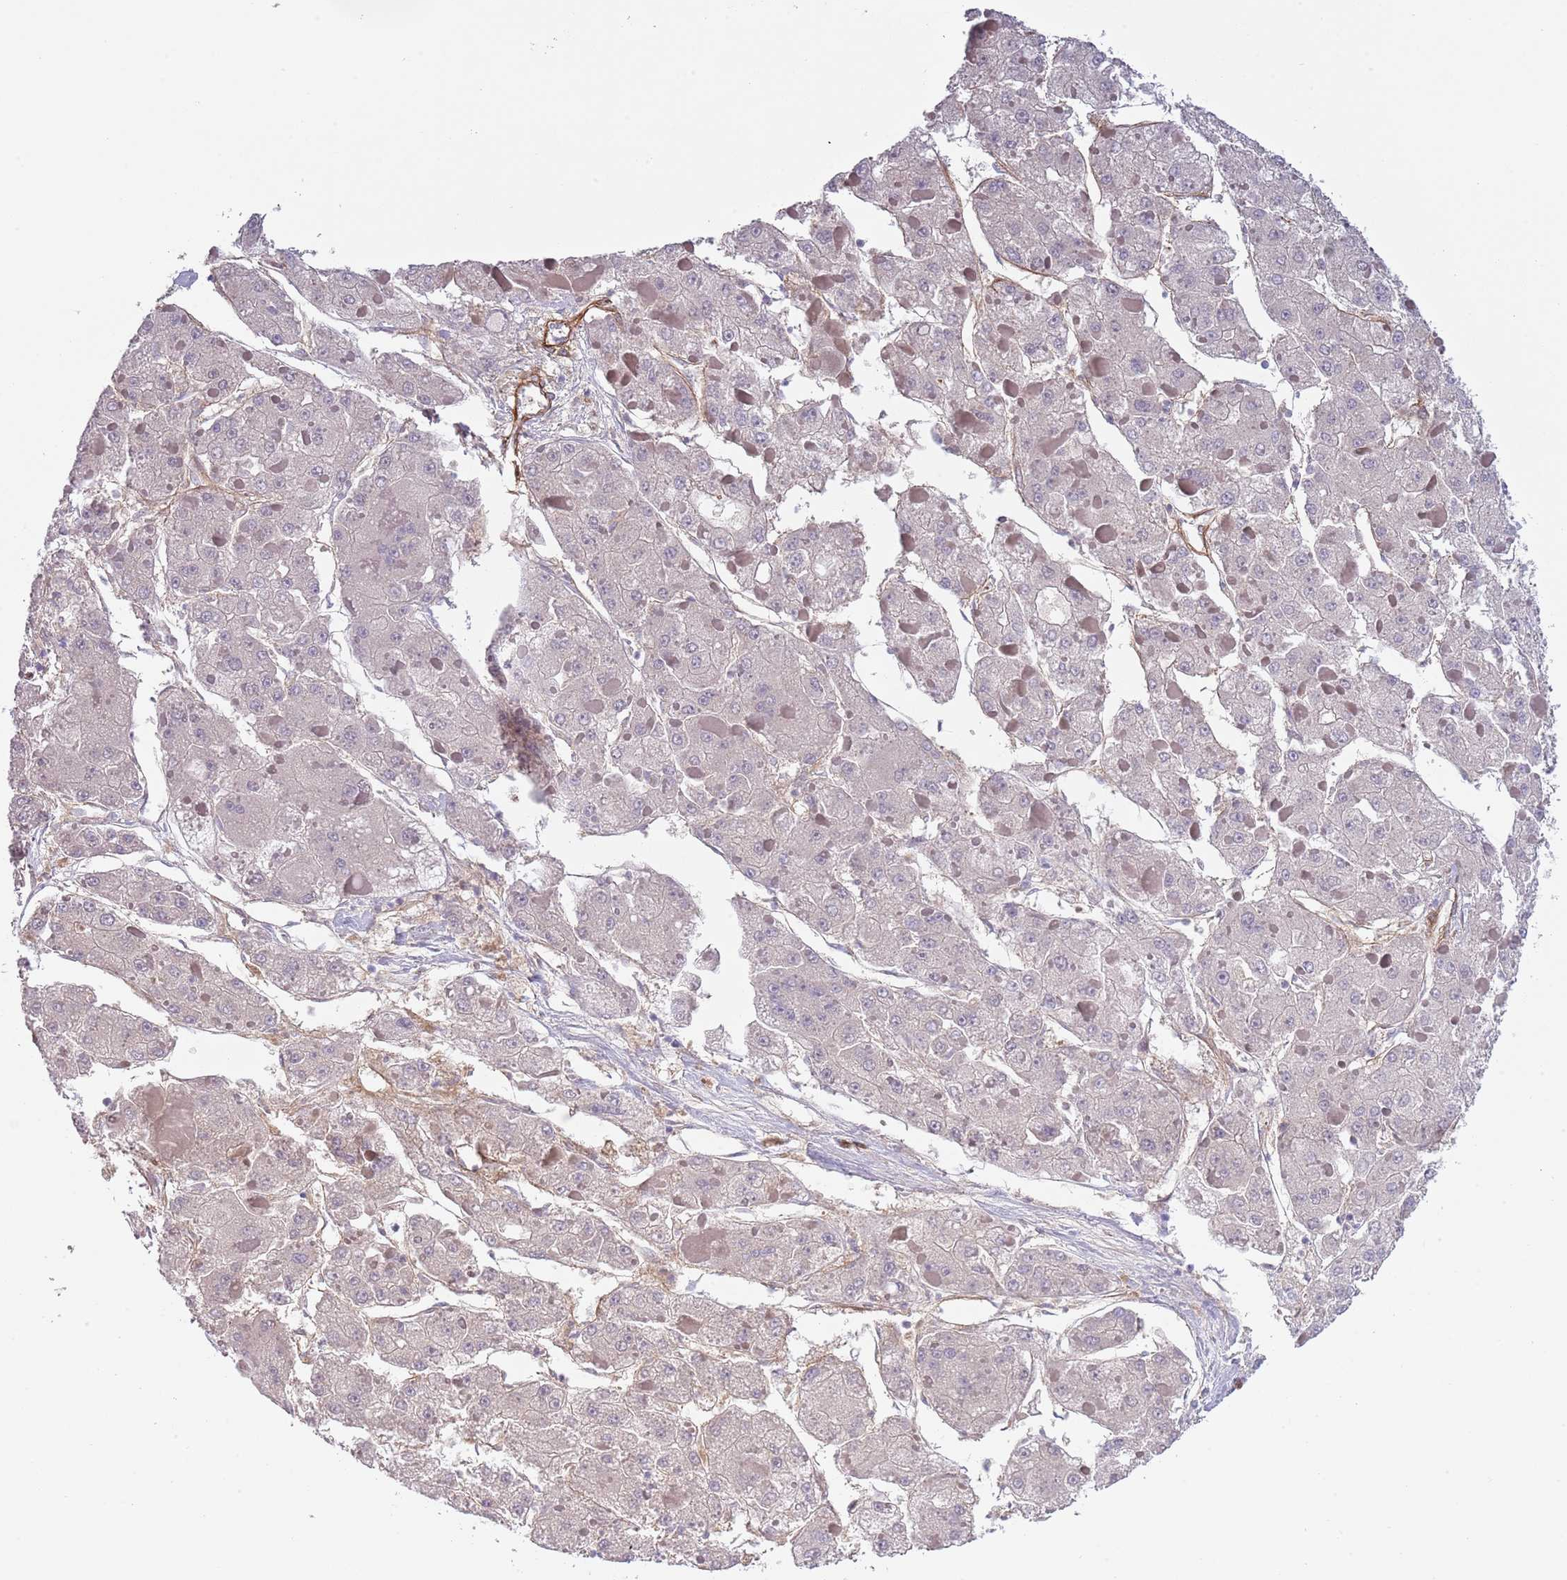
{"staining": {"intensity": "weak", "quantity": "<25%", "location": "cytoplasmic/membranous"}, "tissue": "liver cancer", "cell_type": "Tumor cells", "image_type": "cancer", "snomed": [{"axis": "morphology", "description": "Carcinoma, Hepatocellular, NOS"}, {"axis": "topography", "description": "Liver"}], "caption": "Protein analysis of liver cancer demonstrates no significant expression in tumor cells.", "gene": "TINAGL1", "patient": {"sex": "female", "age": 73}}